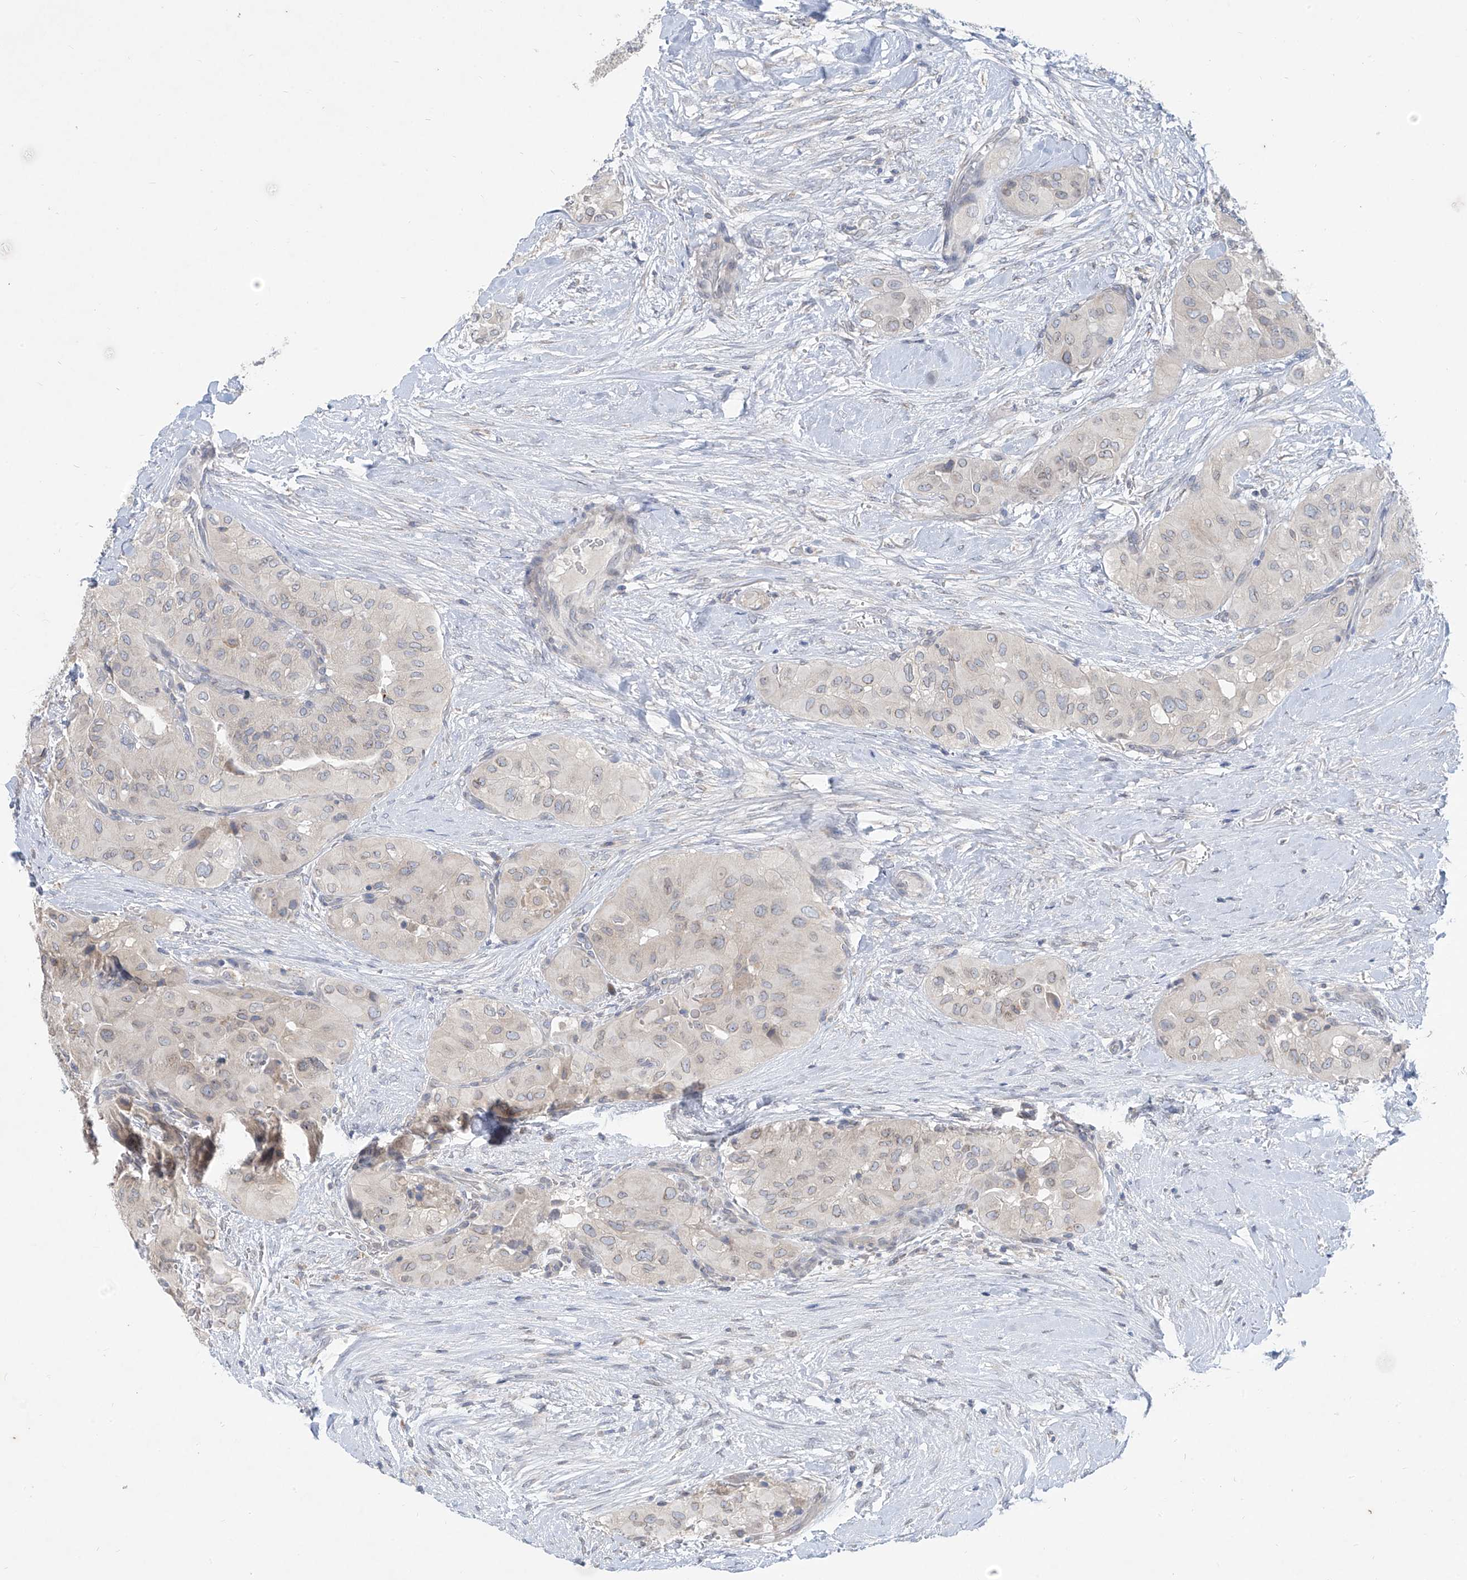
{"staining": {"intensity": "negative", "quantity": "none", "location": "none"}, "tissue": "thyroid cancer", "cell_type": "Tumor cells", "image_type": "cancer", "snomed": [{"axis": "morphology", "description": "Papillary adenocarcinoma, NOS"}, {"axis": "topography", "description": "Thyroid gland"}], "caption": "There is no significant staining in tumor cells of thyroid papillary adenocarcinoma.", "gene": "KRTAP25-1", "patient": {"sex": "female", "age": 59}}